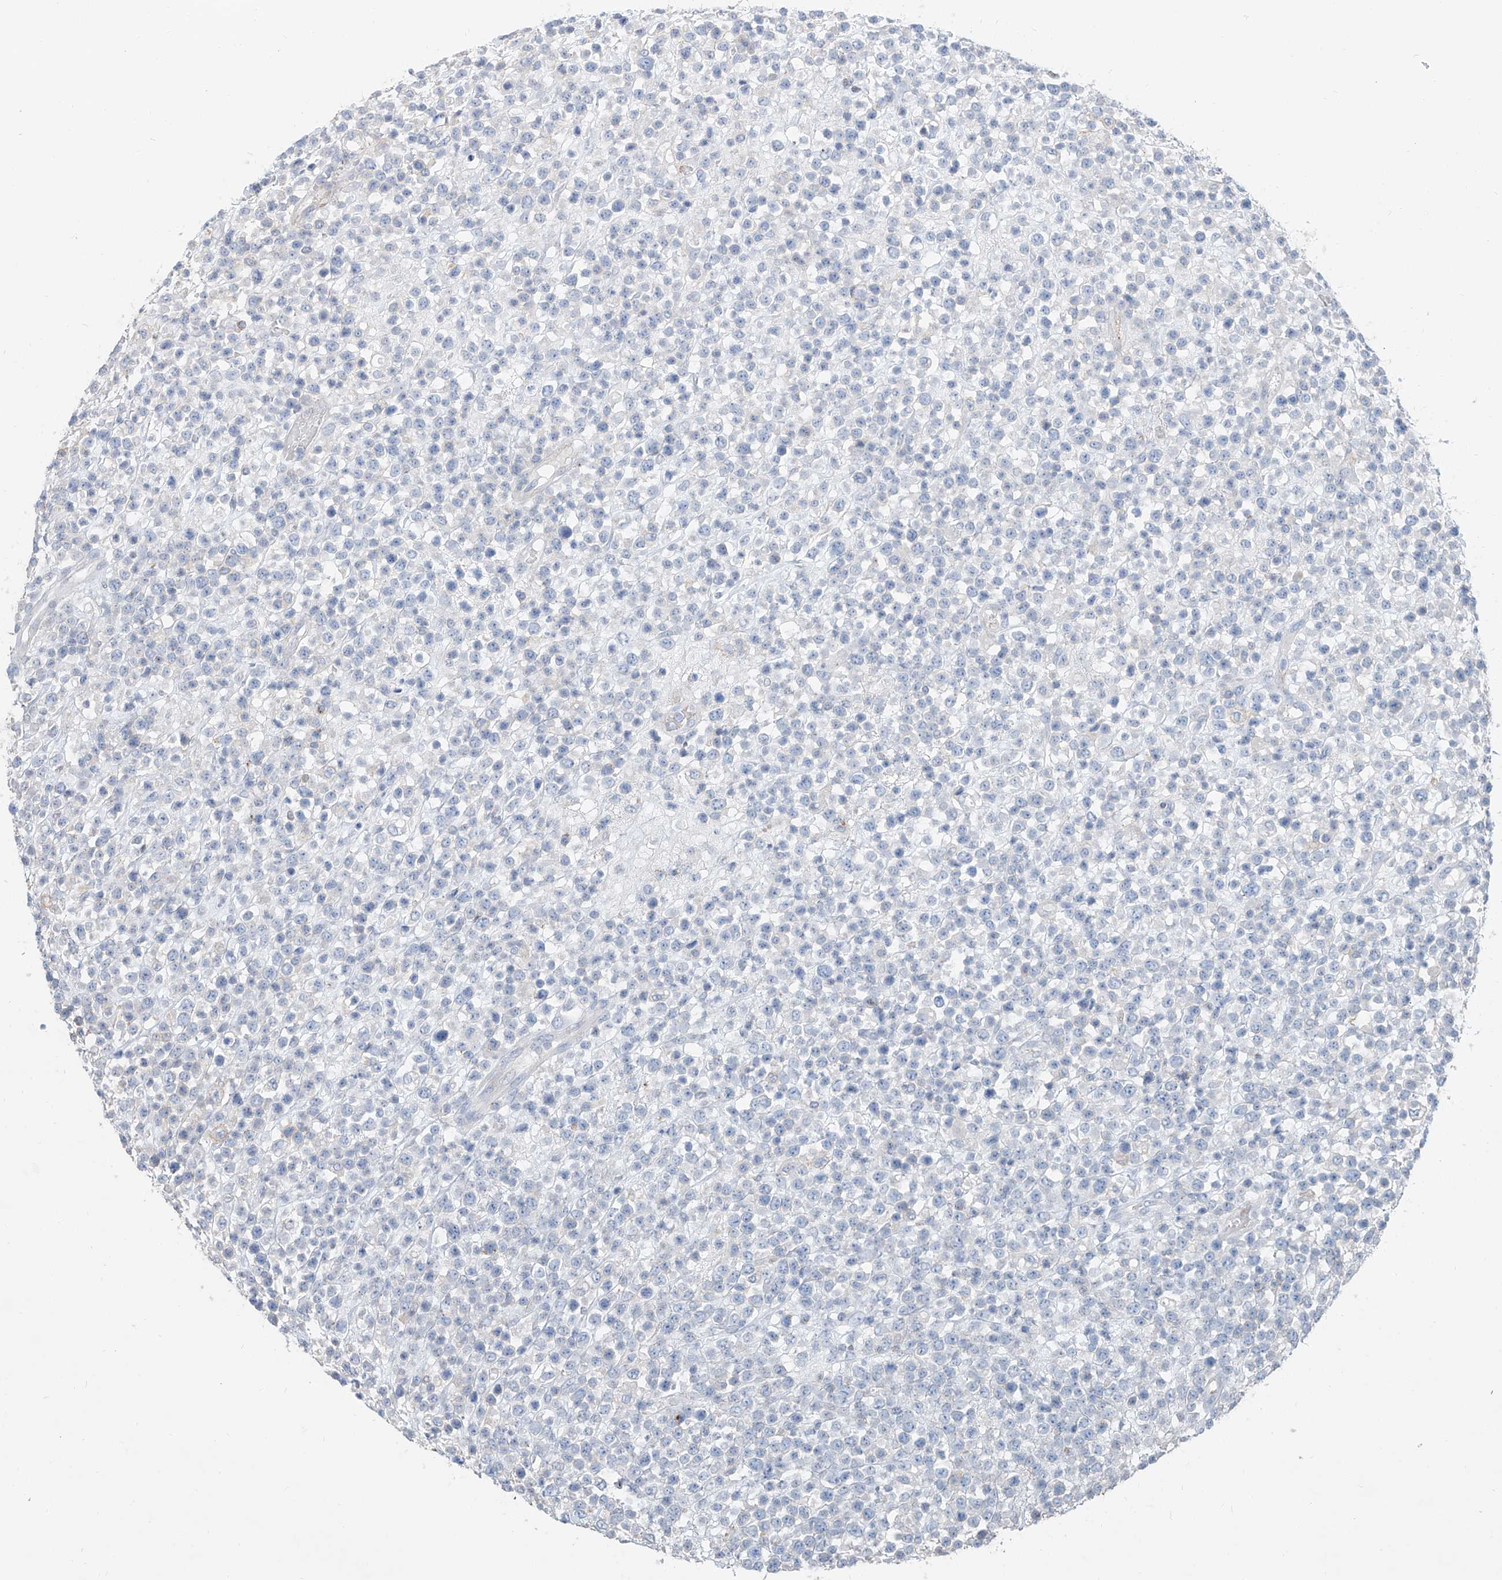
{"staining": {"intensity": "negative", "quantity": "none", "location": "none"}, "tissue": "lymphoma", "cell_type": "Tumor cells", "image_type": "cancer", "snomed": [{"axis": "morphology", "description": "Malignant lymphoma, non-Hodgkin's type, High grade"}, {"axis": "topography", "description": "Colon"}], "caption": "DAB (3,3'-diaminobenzidine) immunohistochemical staining of lymphoma displays no significant staining in tumor cells.", "gene": "ANKRD34A", "patient": {"sex": "female", "age": 53}}